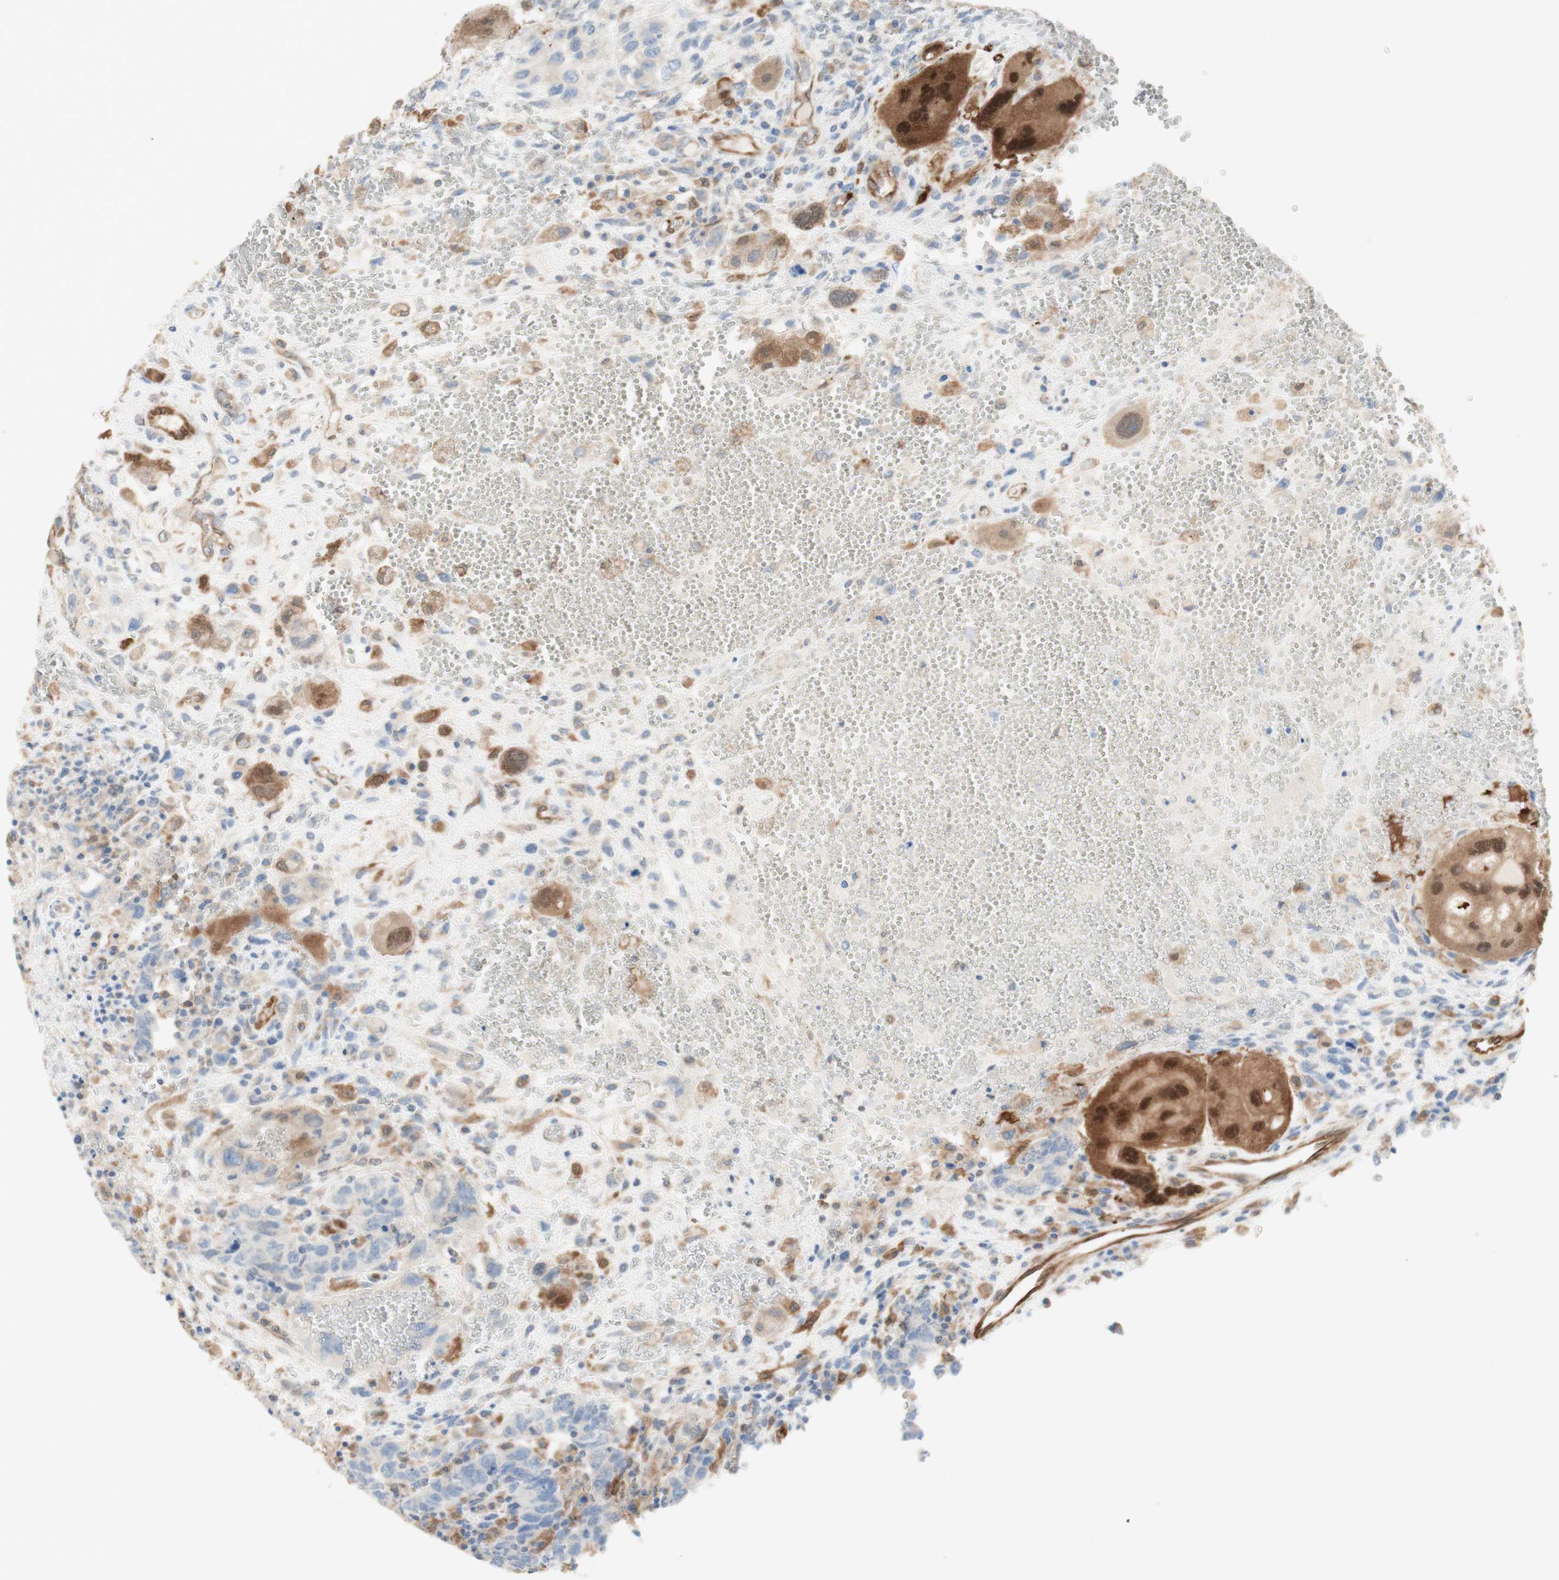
{"staining": {"intensity": "moderate", "quantity": ">75%", "location": "cytoplasmic/membranous"}, "tissue": "testis cancer", "cell_type": "Tumor cells", "image_type": "cancer", "snomed": [{"axis": "morphology", "description": "Carcinoma, Embryonal, NOS"}, {"axis": "topography", "description": "Testis"}], "caption": "This histopathology image demonstrates testis cancer stained with immunohistochemistry to label a protein in brown. The cytoplasmic/membranous of tumor cells show moderate positivity for the protein. Nuclei are counter-stained blue.", "gene": "COMT", "patient": {"sex": "male", "age": 26}}